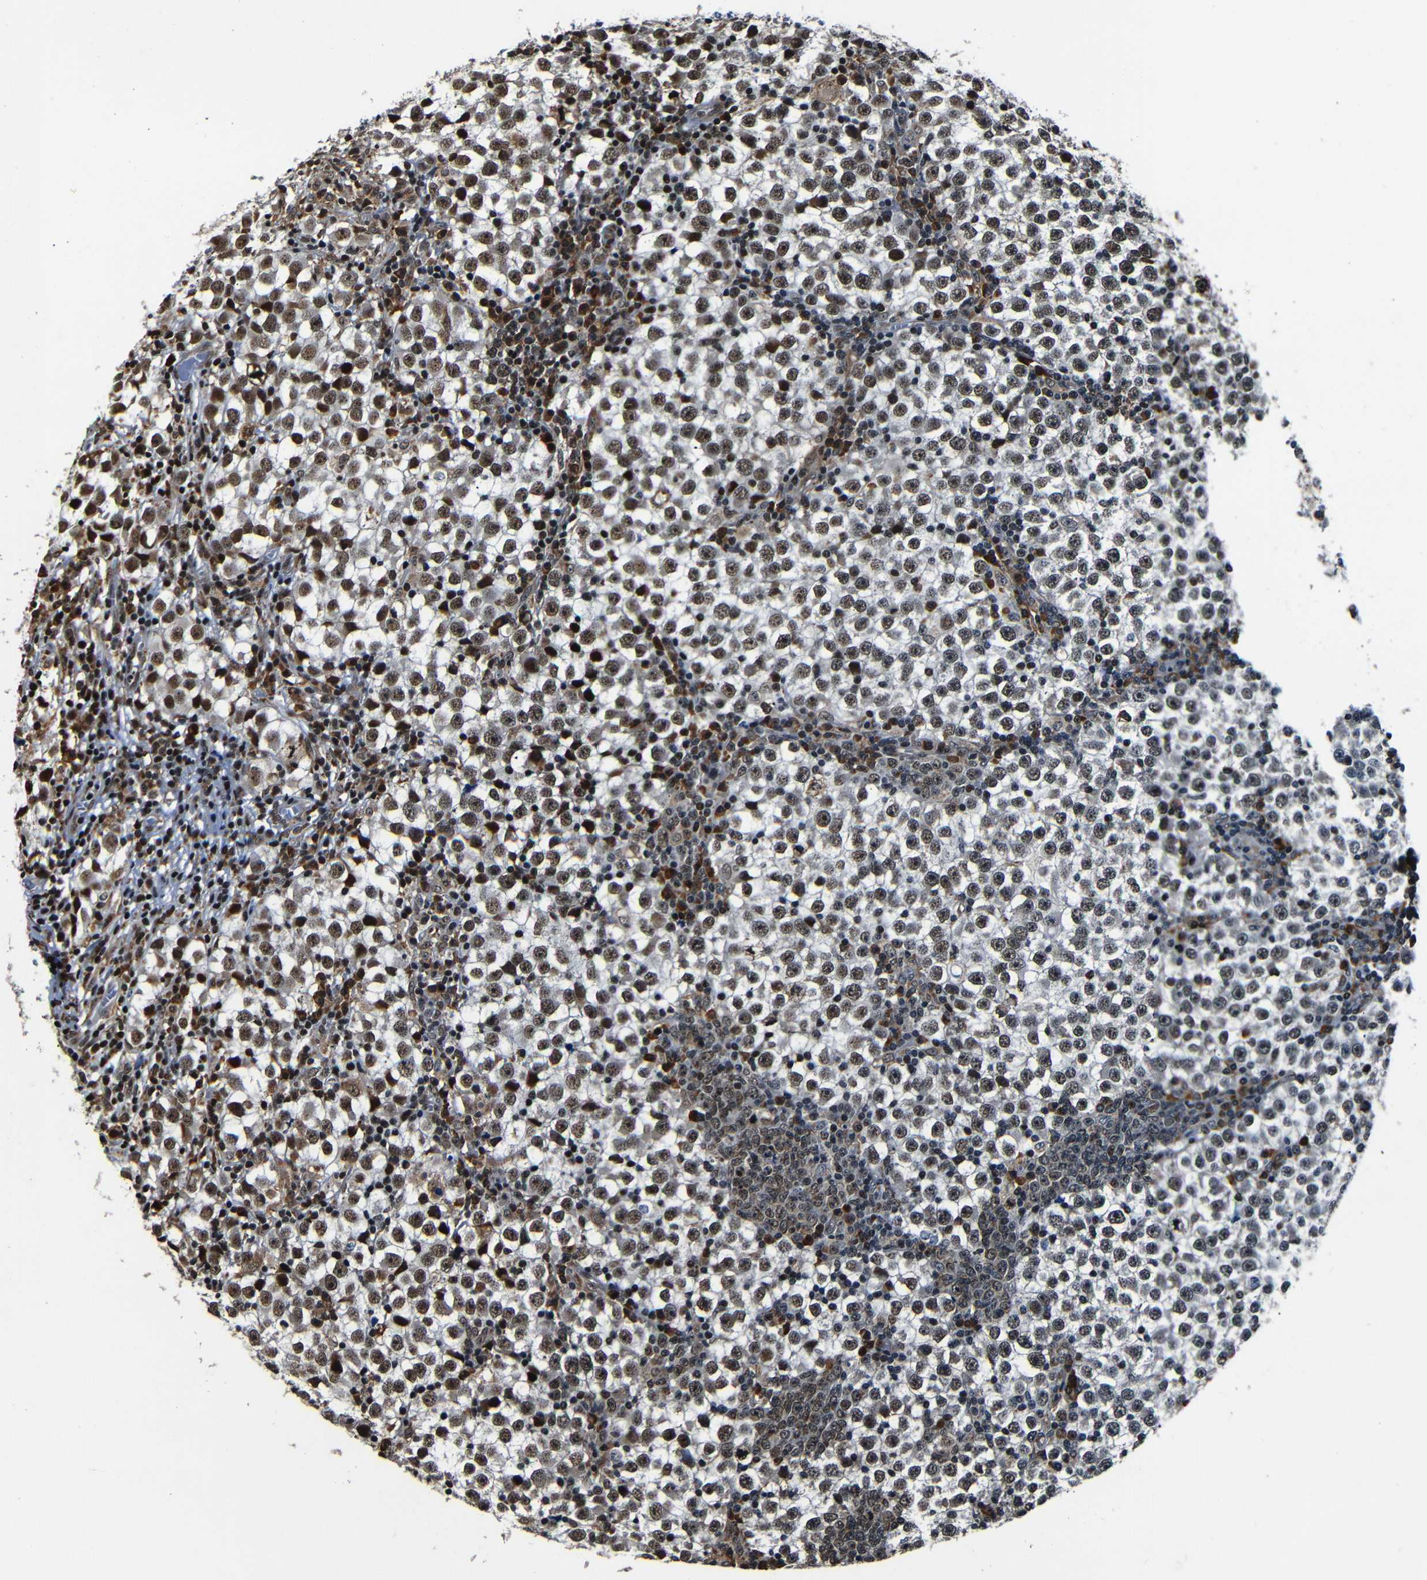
{"staining": {"intensity": "strong", "quantity": ">75%", "location": "nuclear"}, "tissue": "testis cancer", "cell_type": "Tumor cells", "image_type": "cancer", "snomed": [{"axis": "morphology", "description": "Seminoma, NOS"}, {"axis": "topography", "description": "Testis"}], "caption": "A high-resolution image shows immunohistochemistry staining of testis cancer, which demonstrates strong nuclear staining in approximately >75% of tumor cells.", "gene": "NCBP3", "patient": {"sex": "male", "age": 65}}